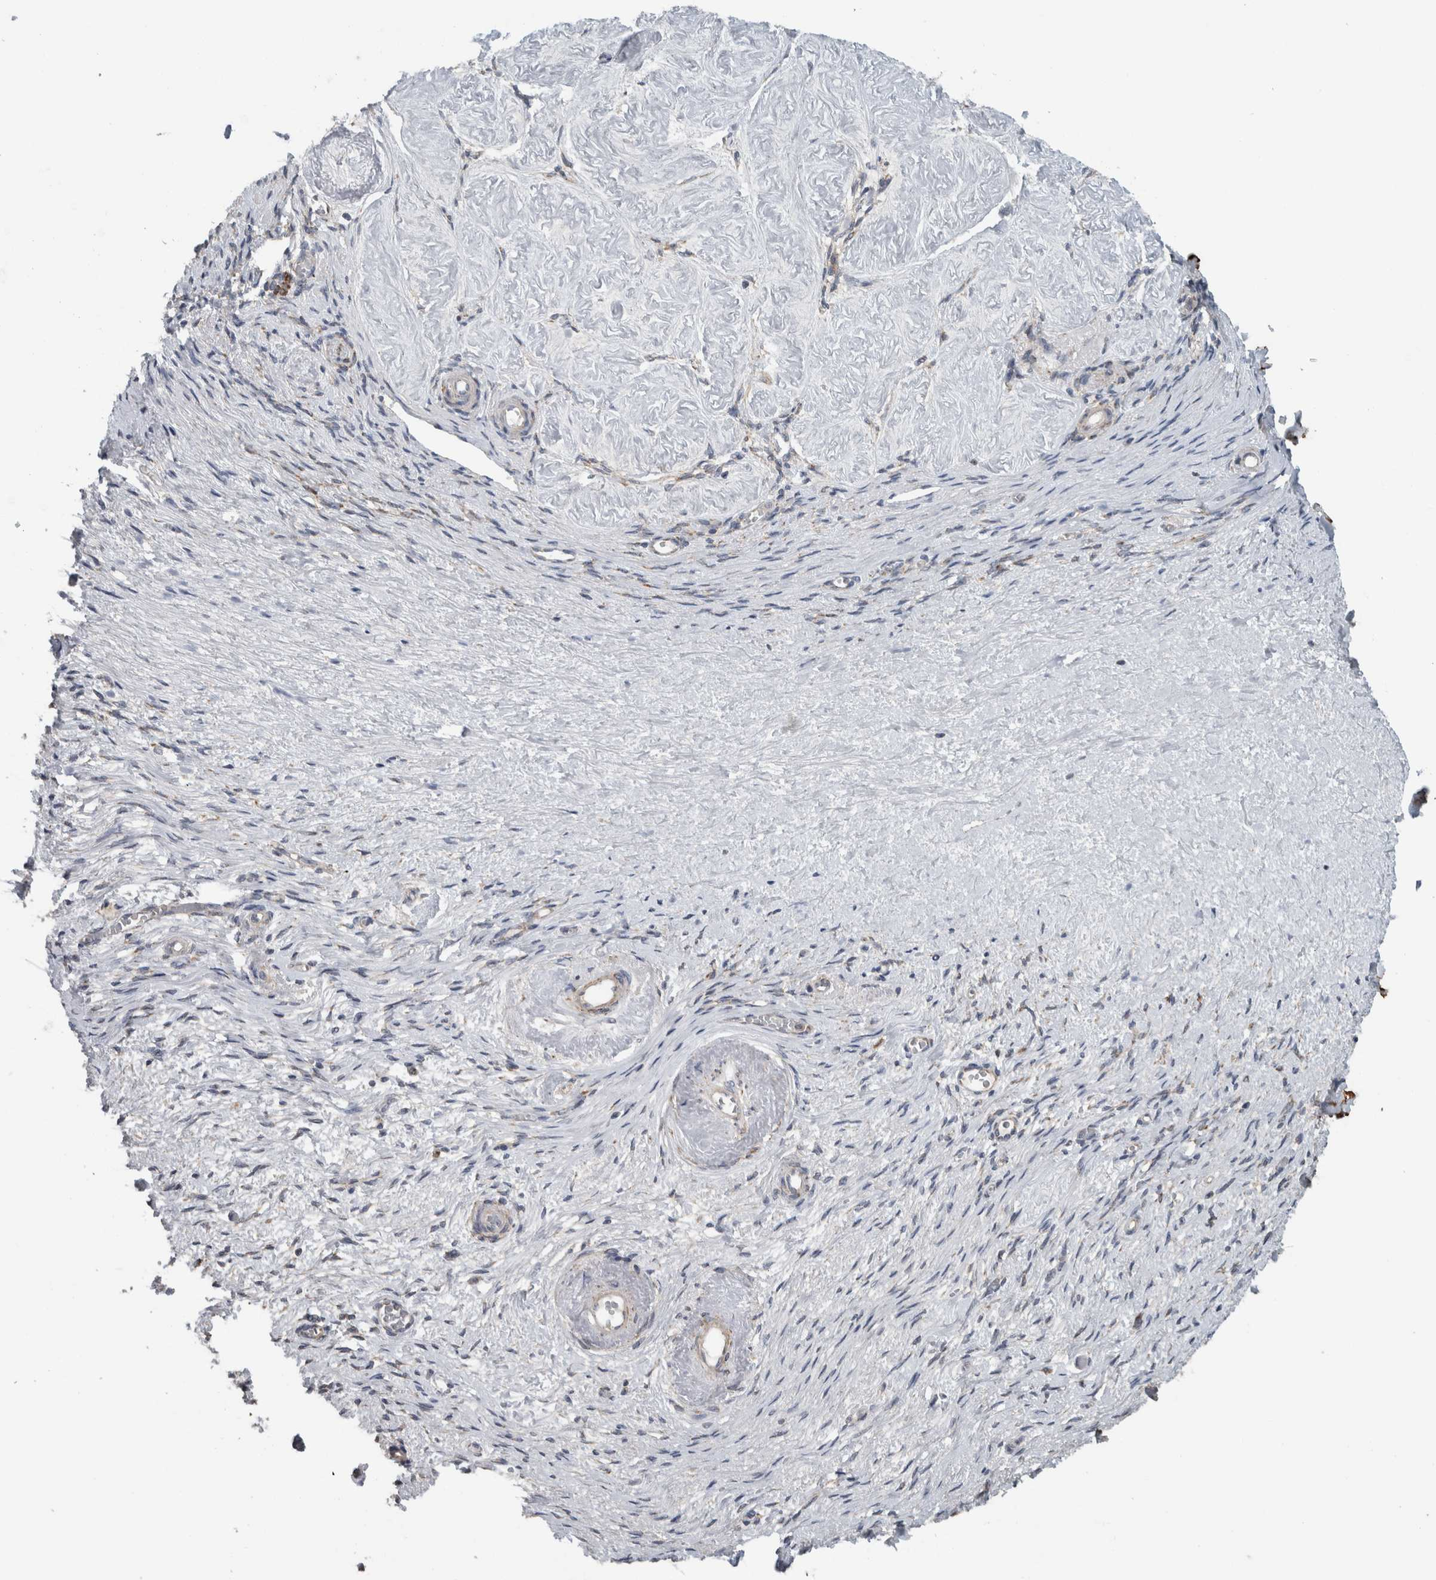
{"staining": {"intensity": "moderate", "quantity": "25%-75%", "location": "cytoplasmic/membranous"}, "tissue": "adipose tissue", "cell_type": "Adipocytes", "image_type": "normal", "snomed": [{"axis": "morphology", "description": "Normal tissue, NOS"}, {"axis": "topography", "description": "Vascular tissue"}, {"axis": "topography", "description": "Fallopian tube"}, {"axis": "topography", "description": "Ovary"}], "caption": "The image exhibits immunohistochemical staining of normal adipose tissue. There is moderate cytoplasmic/membranous staining is seen in approximately 25%-75% of adipocytes.", "gene": "ARMC1", "patient": {"sex": "female", "age": 67}}